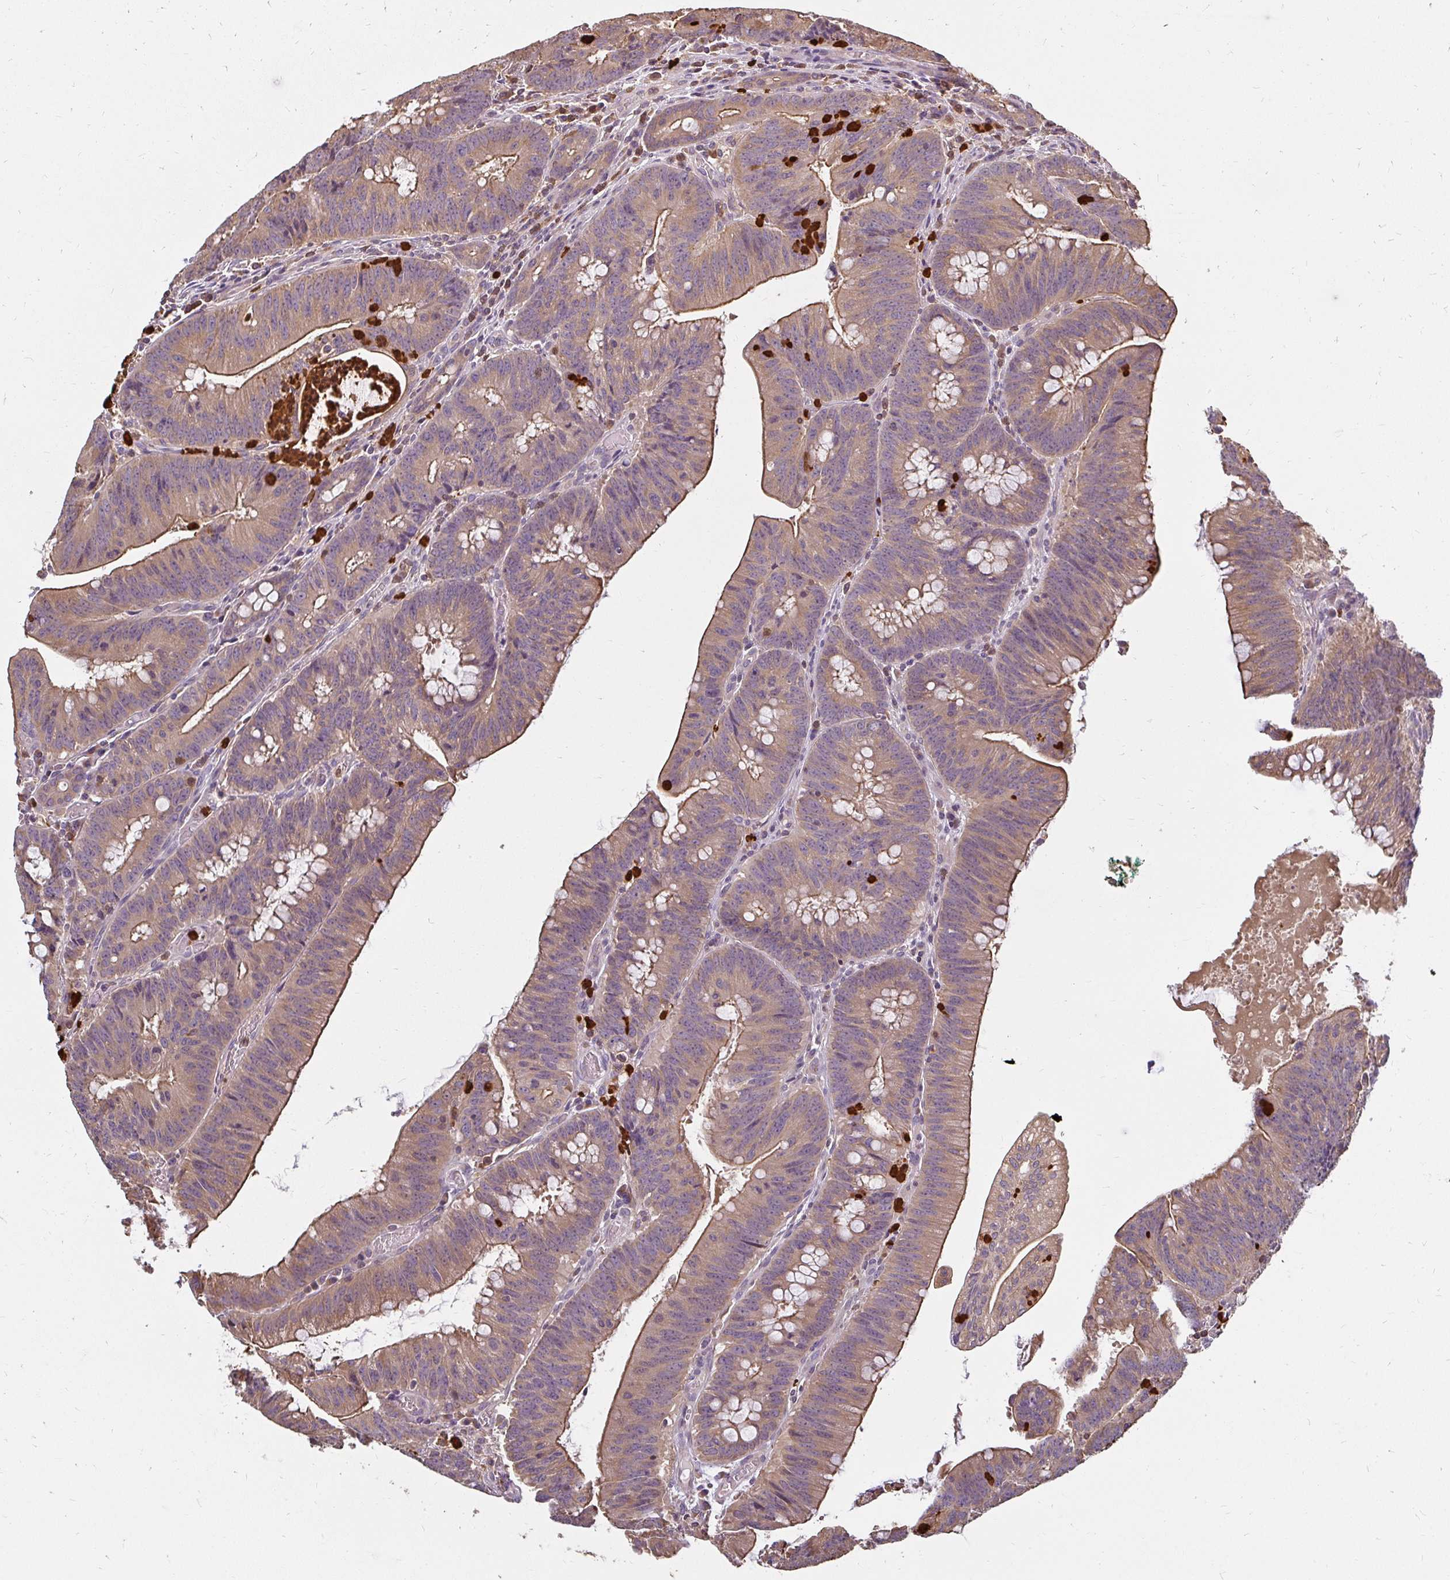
{"staining": {"intensity": "moderate", "quantity": ">75%", "location": "cytoplasmic/membranous"}, "tissue": "colorectal cancer", "cell_type": "Tumor cells", "image_type": "cancer", "snomed": [{"axis": "morphology", "description": "Adenocarcinoma, NOS"}, {"axis": "topography", "description": "Colon"}], "caption": "Tumor cells demonstrate medium levels of moderate cytoplasmic/membranous staining in about >75% of cells in colorectal cancer (adenocarcinoma).", "gene": "CNTRL", "patient": {"sex": "female", "age": 87}}